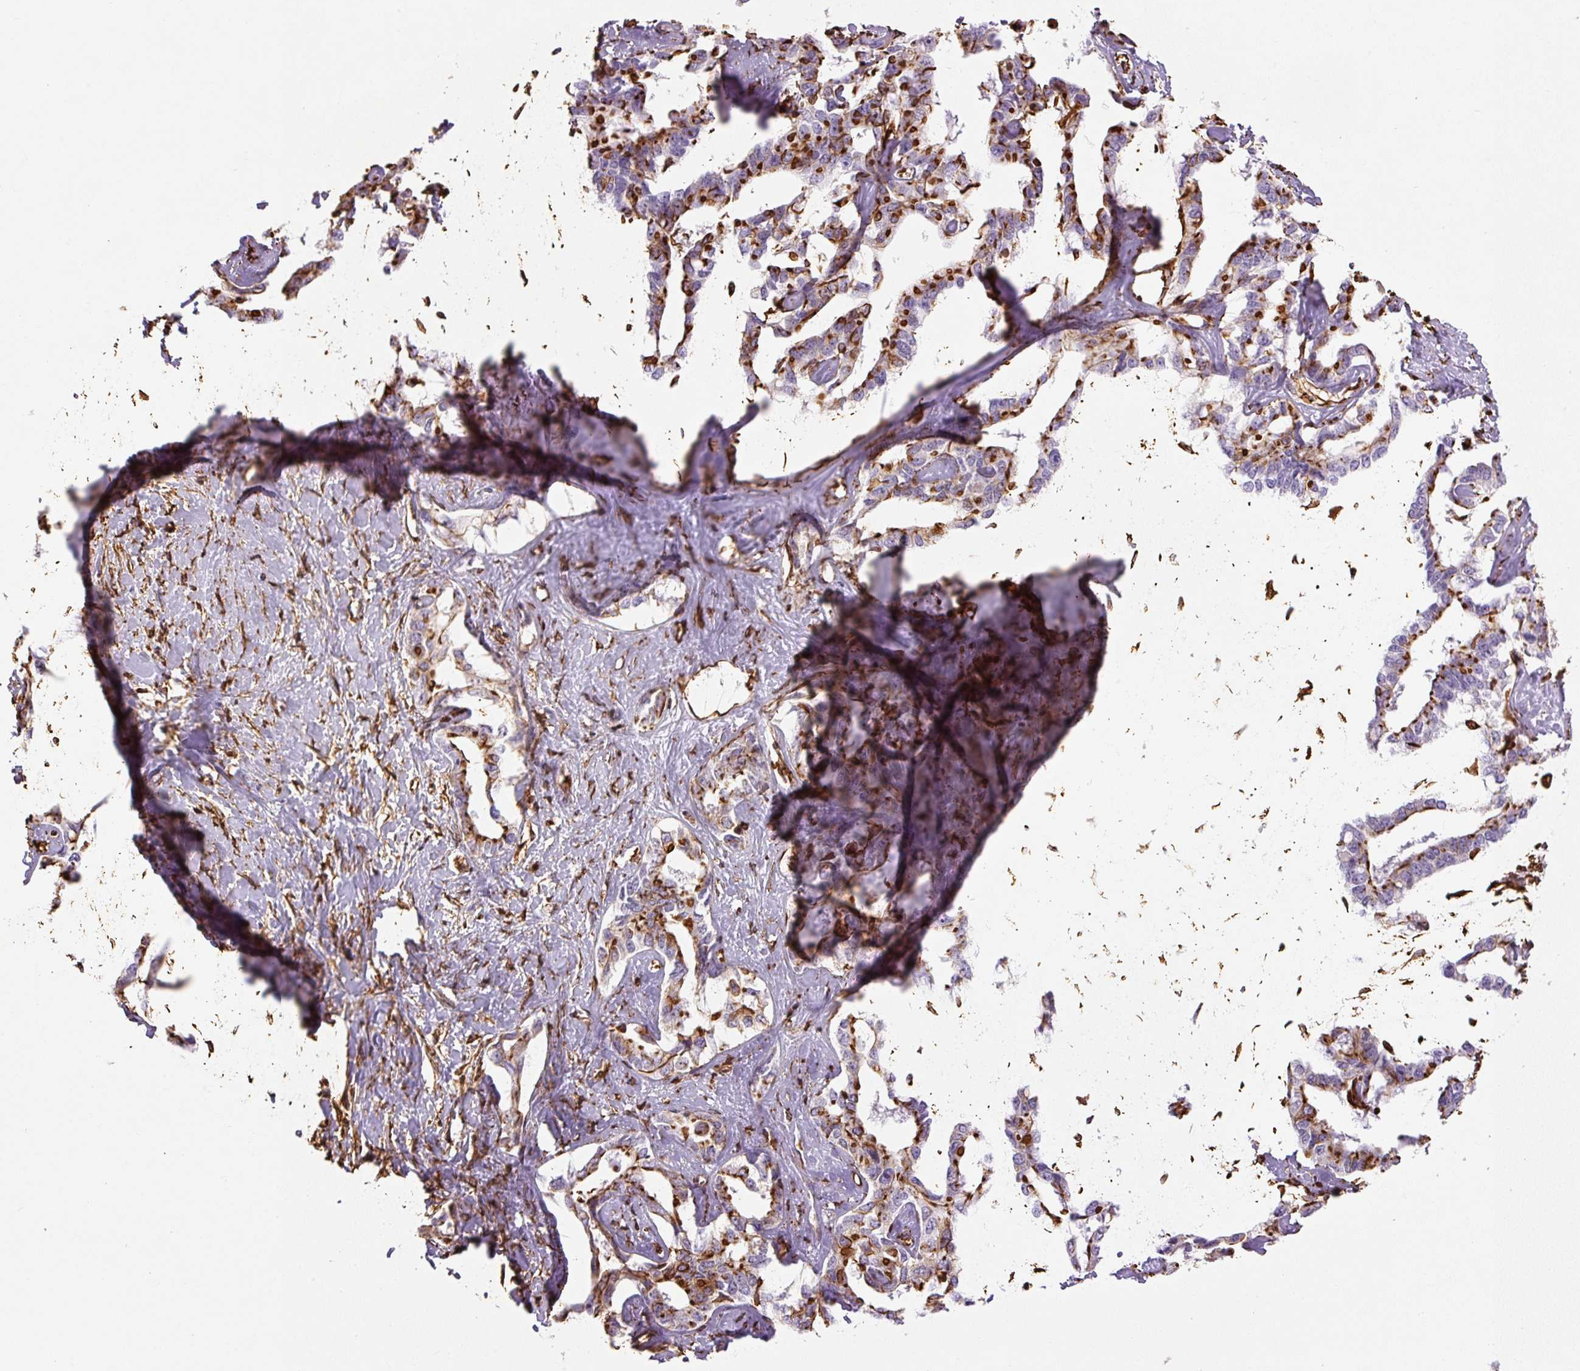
{"staining": {"intensity": "negative", "quantity": "none", "location": "none"}, "tissue": "liver cancer", "cell_type": "Tumor cells", "image_type": "cancer", "snomed": [{"axis": "morphology", "description": "Cholangiocarcinoma"}, {"axis": "topography", "description": "Liver"}], "caption": "An image of cholangiocarcinoma (liver) stained for a protein exhibits no brown staining in tumor cells. (Stains: DAB (3,3'-diaminobenzidine) immunohistochemistry (IHC) with hematoxylin counter stain, Microscopy: brightfield microscopy at high magnification).", "gene": "VIM", "patient": {"sex": "male", "age": 59}}